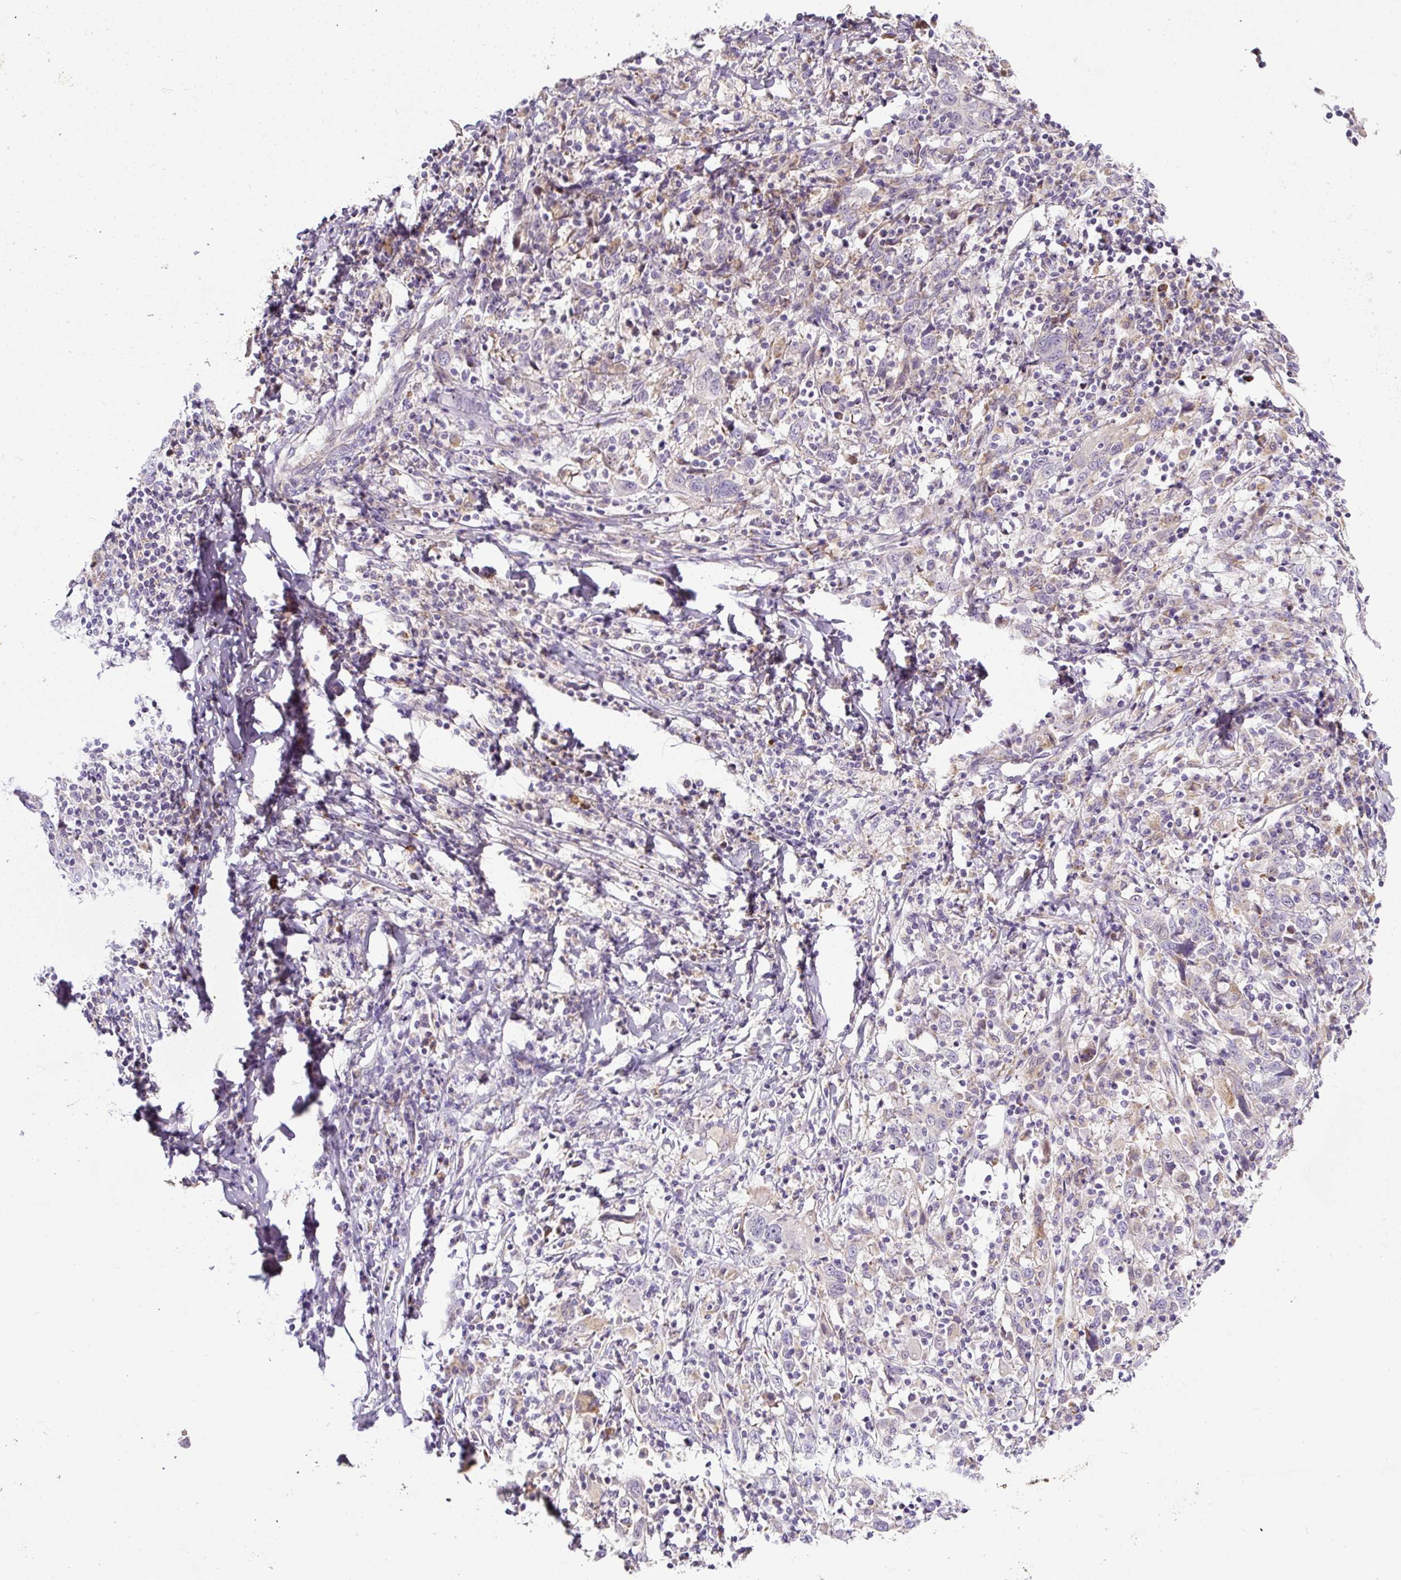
{"staining": {"intensity": "weak", "quantity": "<25%", "location": "cytoplasmic/membranous"}, "tissue": "cervical cancer", "cell_type": "Tumor cells", "image_type": "cancer", "snomed": [{"axis": "morphology", "description": "Squamous cell carcinoma, NOS"}, {"axis": "topography", "description": "Cervix"}], "caption": "The image exhibits no significant positivity in tumor cells of cervical squamous cell carcinoma.", "gene": "HPS4", "patient": {"sex": "female", "age": 46}}